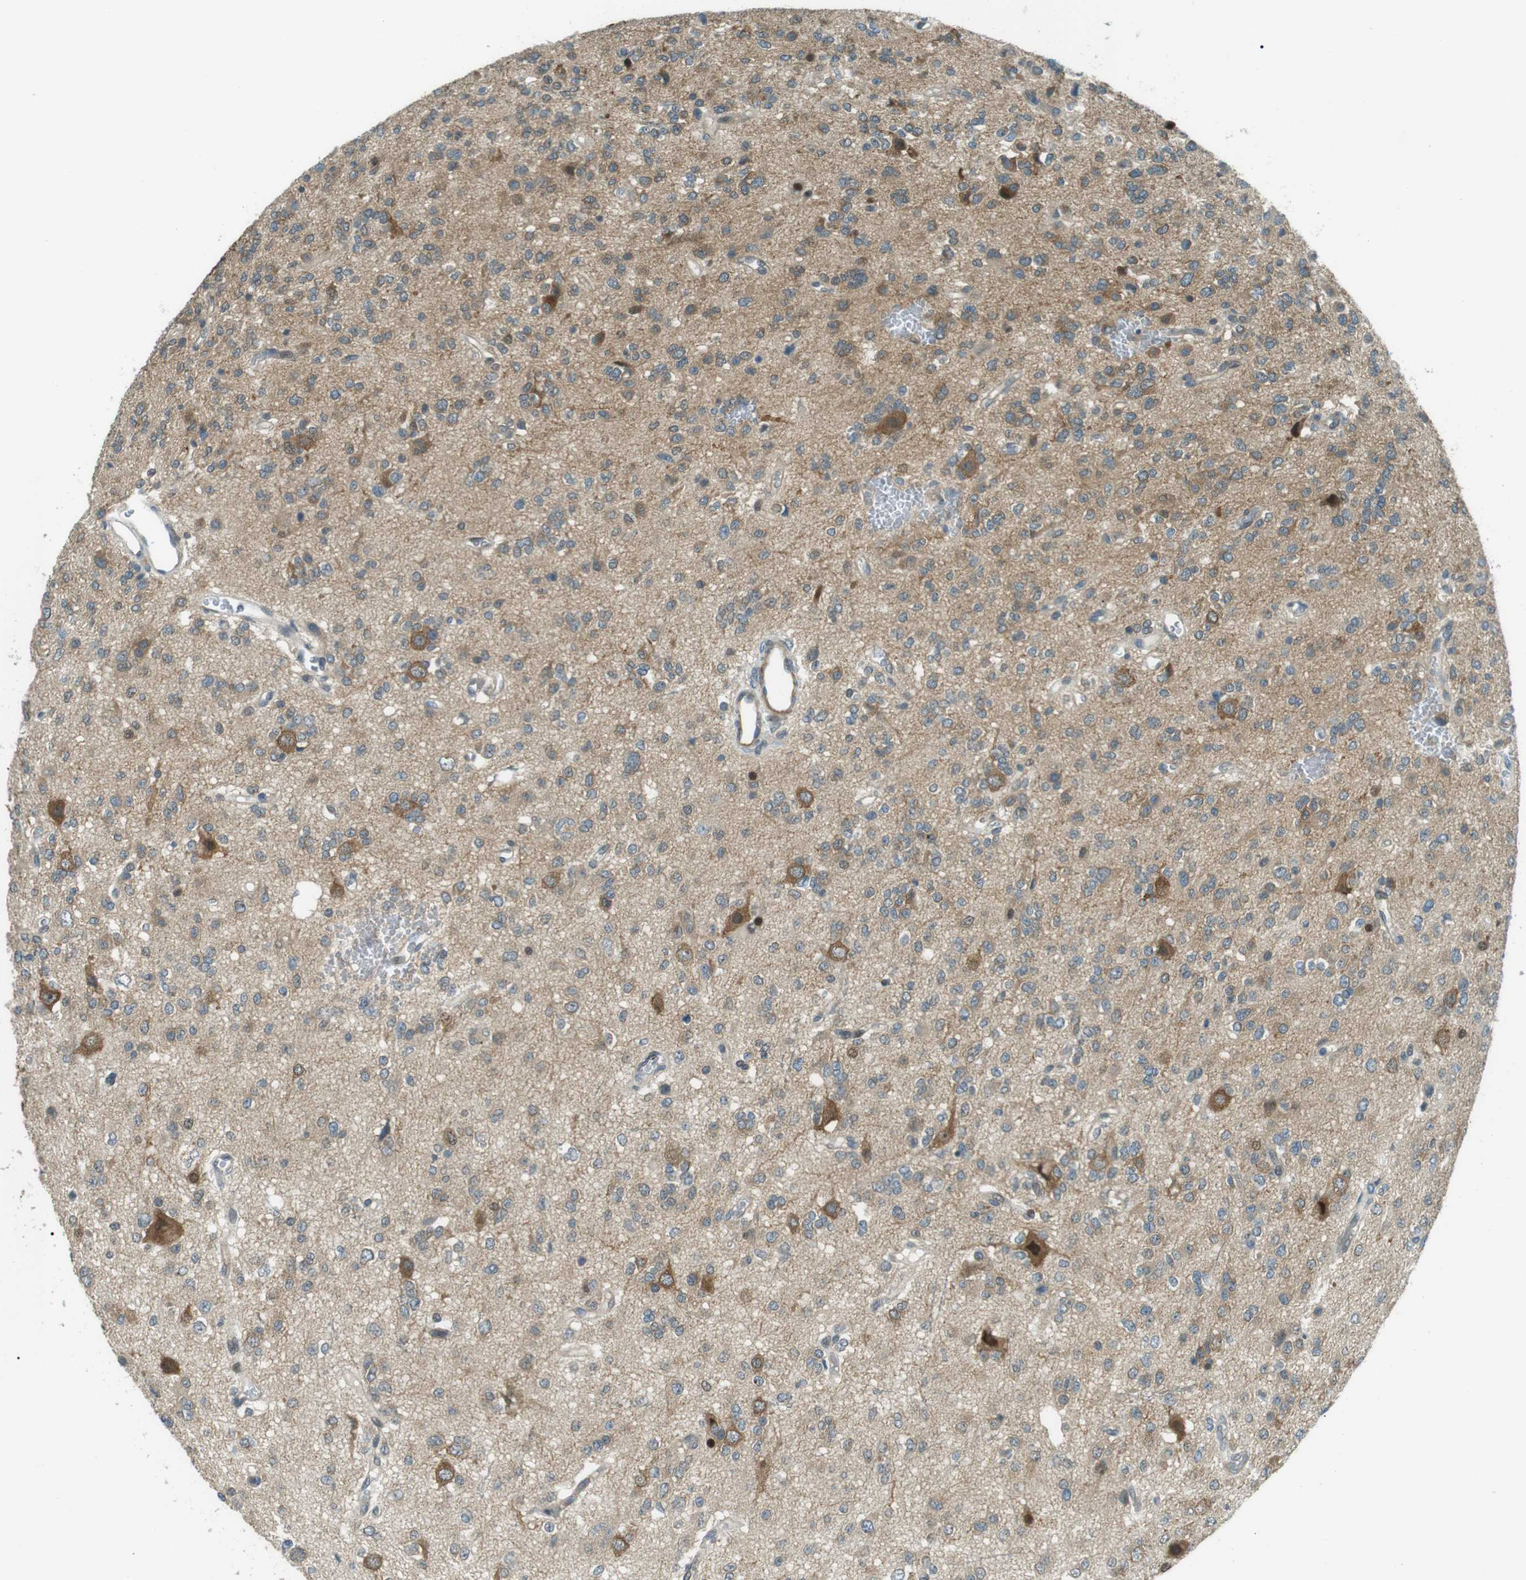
{"staining": {"intensity": "moderate", "quantity": "25%-75%", "location": "cytoplasmic/membranous"}, "tissue": "glioma", "cell_type": "Tumor cells", "image_type": "cancer", "snomed": [{"axis": "morphology", "description": "Glioma, malignant, Low grade"}, {"axis": "topography", "description": "Brain"}], "caption": "Malignant low-grade glioma was stained to show a protein in brown. There is medium levels of moderate cytoplasmic/membranous positivity in approximately 25%-75% of tumor cells.", "gene": "TMEM74", "patient": {"sex": "male", "age": 38}}